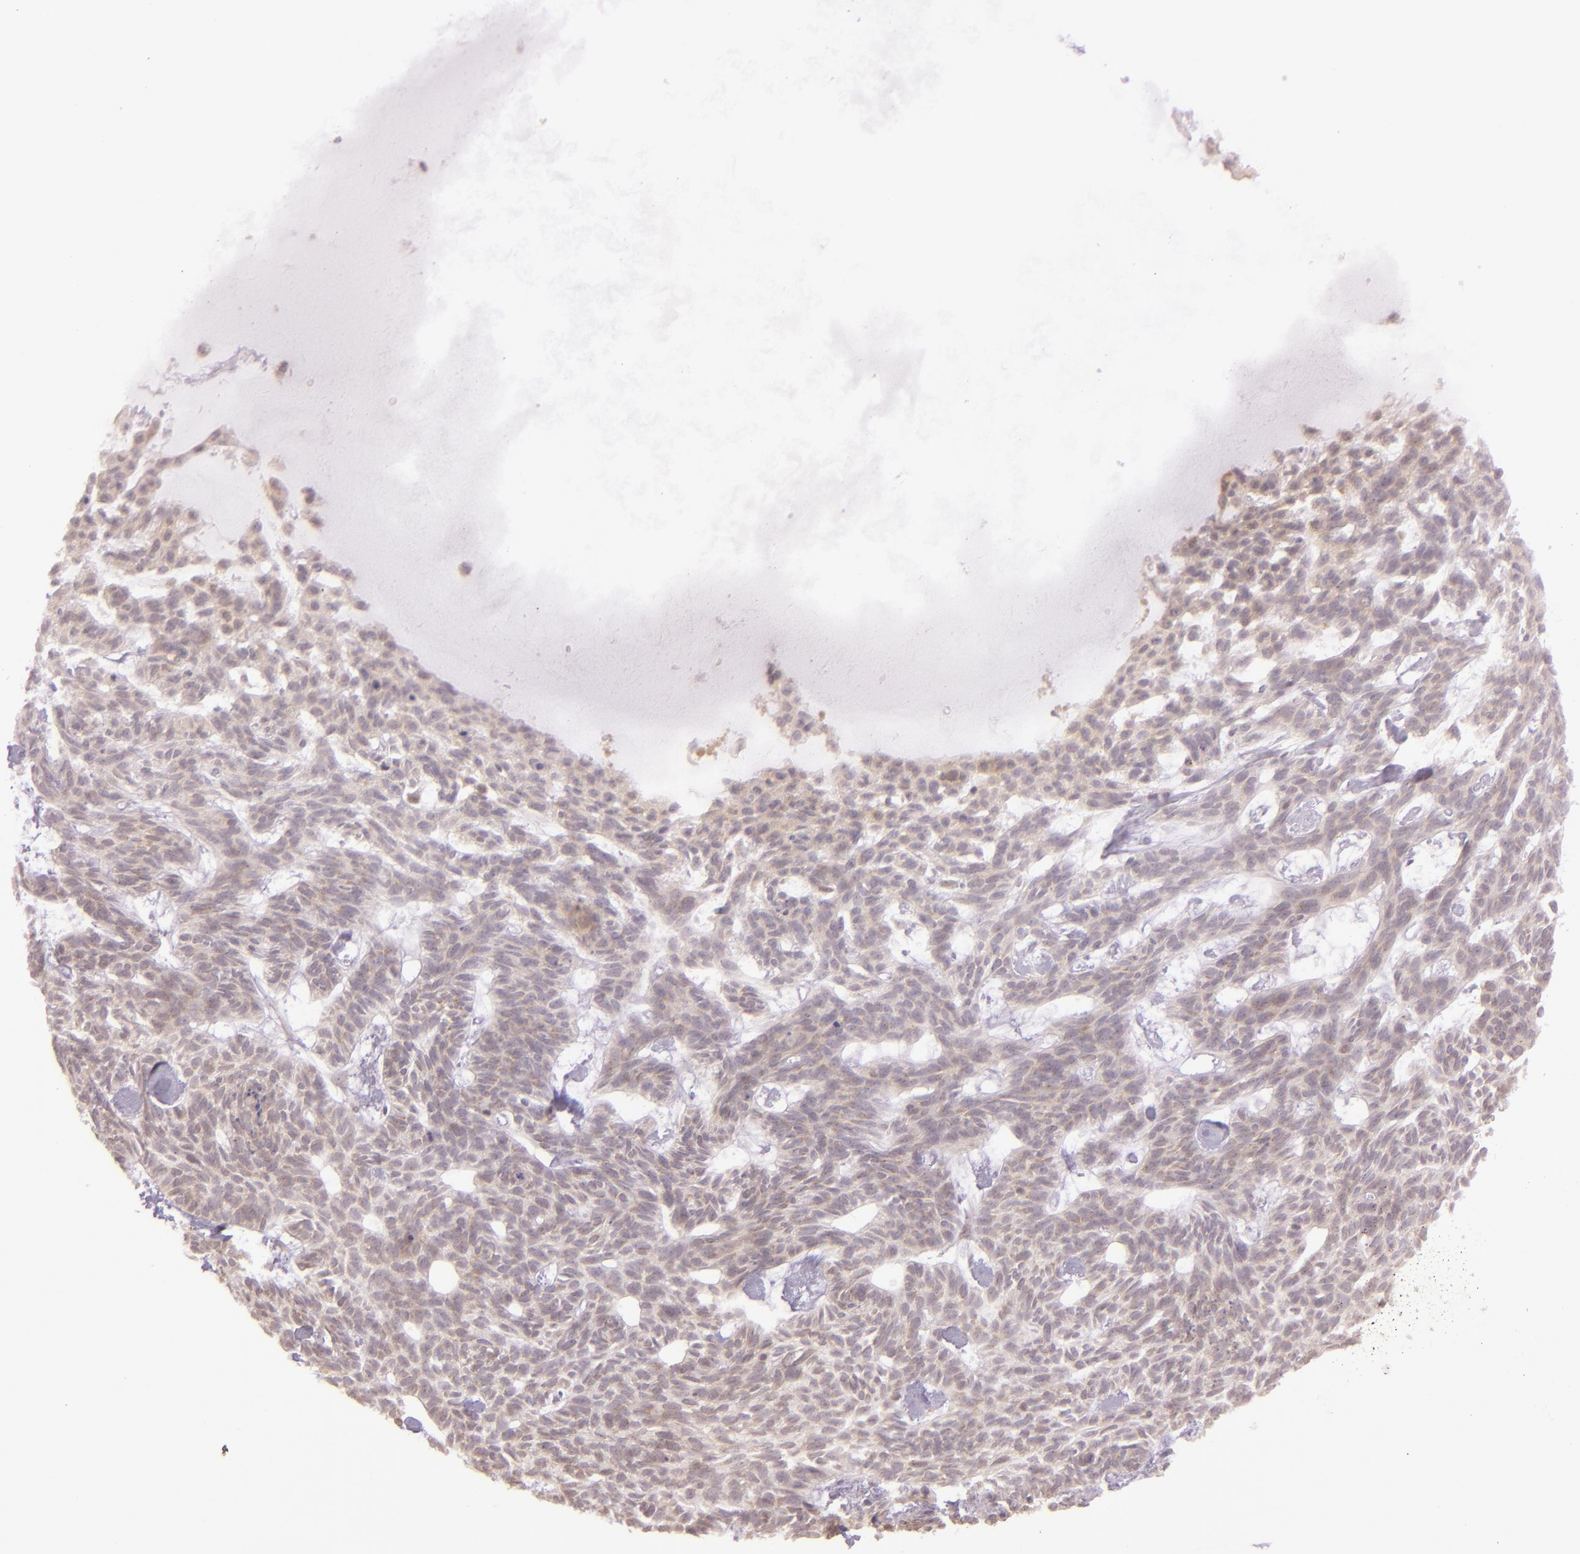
{"staining": {"intensity": "weak", "quantity": "25%-75%", "location": "cytoplasmic/membranous"}, "tissue": "skin cancer", "cell_type": "Tumor cells", "image_type": "cancer", "snomed": [{"axis": "morphology", "description": "Basal cell carcinoma"}, {"axis": "topography", "description": "Skin"}], "caption": "Skin basal cell carcinoma stained with a brown dye shows weak cytoplasmic/membranous positive positivity in approximately 25%-75% of tumor cells.", "gene": "LGMN", "patient": {"sex": "male", "age": 75}}